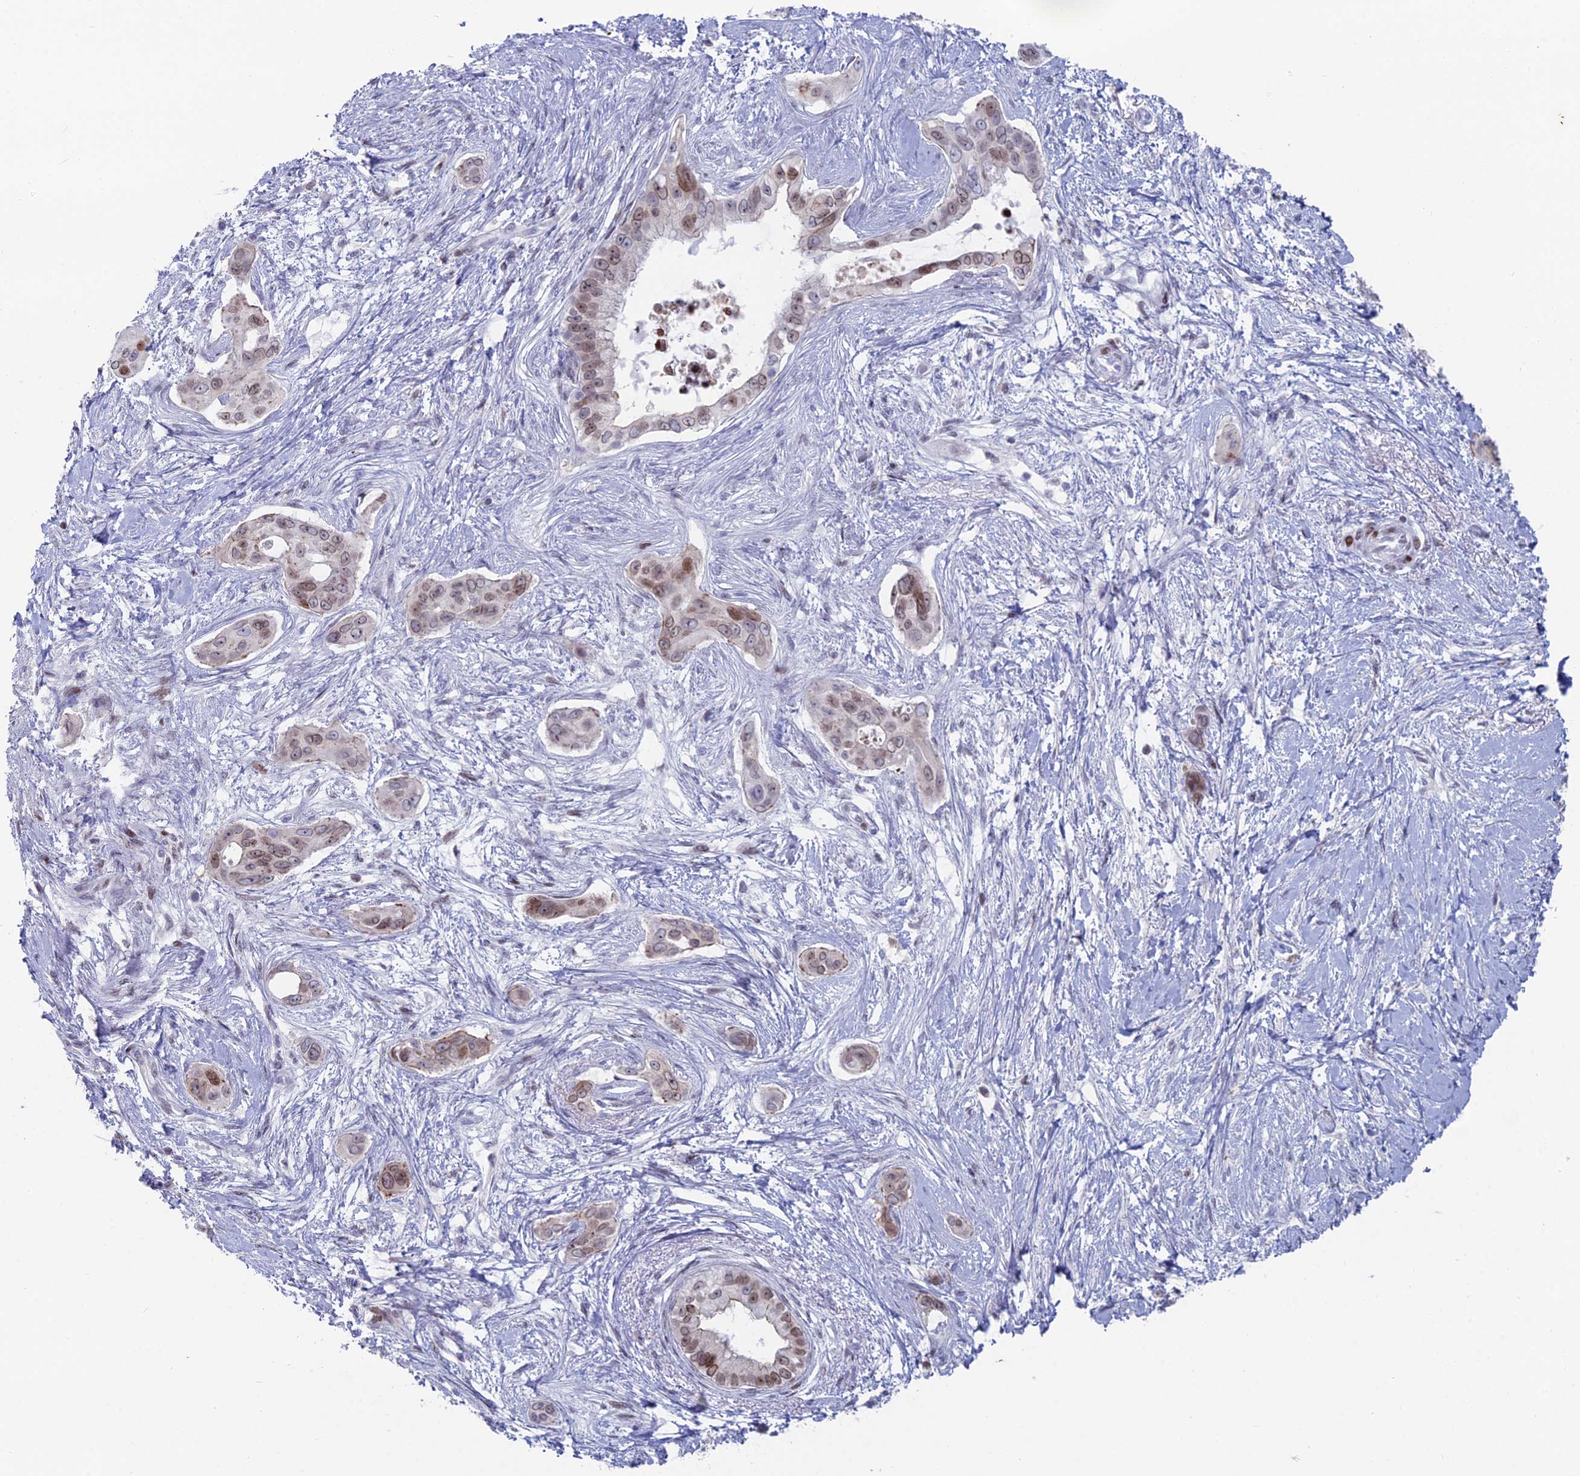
{"staining": {"intensity": "moderate", "quantity": ">75%", "location": "cytoplasmic/membranous,nuclear"}, "tissue": "pancreatic cancer", "cell_type": "Tumor cells", "image_type": "cancer", "snomed": [{"axis": "morphology", "description": "Adenocarcinoma, NOS"}, {"axis": "topography", "description": "Pancreas"}], "caption": "Pancreatic cancer (adenocarcinoma) was stained to show a protein in brown. There is medium levels of moderate cytoplasmic/membranous and nuclear staining in about >75% of tumor cells. Nuclei are stained in blue.", "gene": "CERS6", "patient": {"sex": "male", "age": 72}}